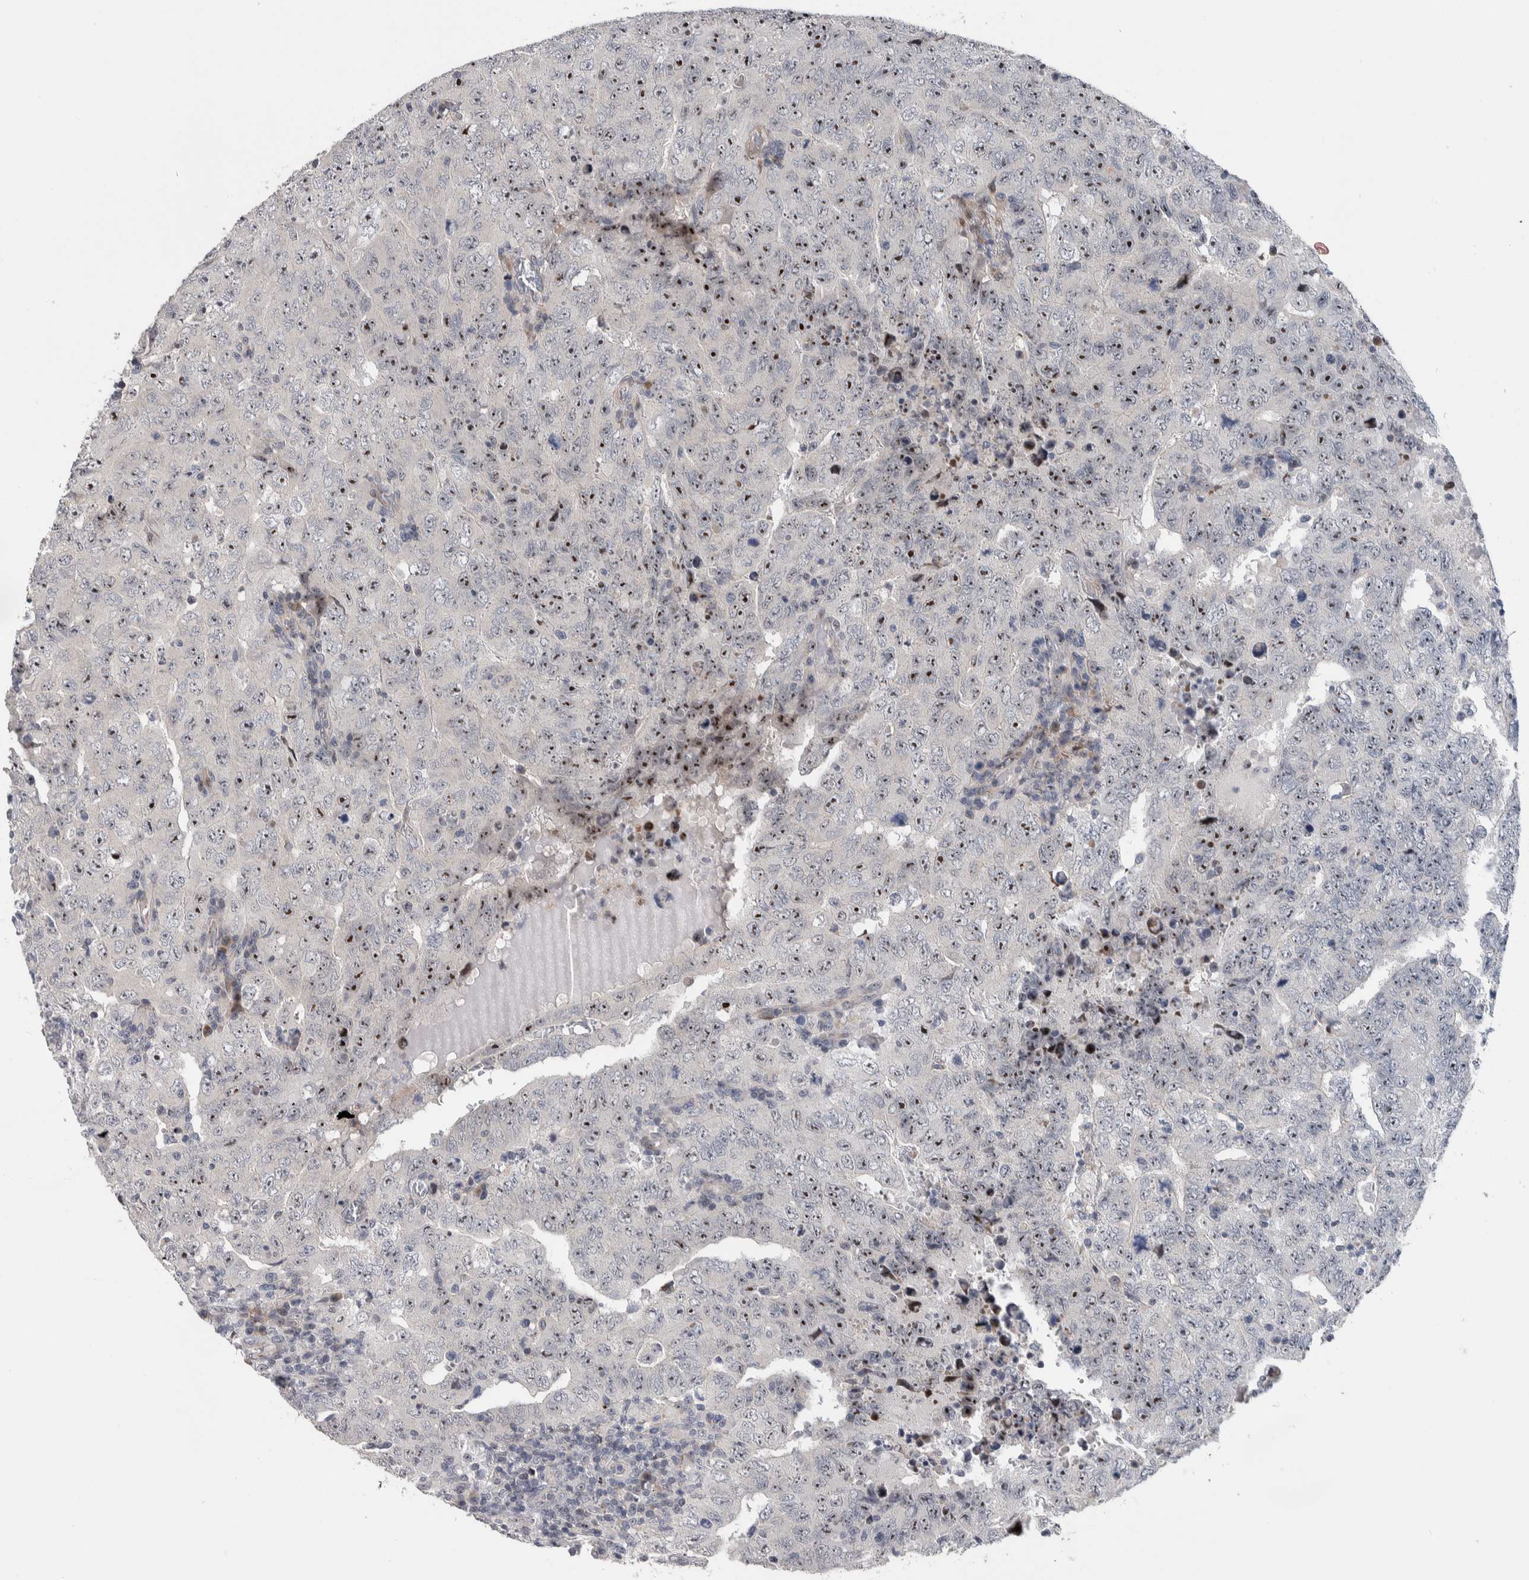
{"staining": {"intensity": "strong", "quantity": ">75%", "location": "nuclear"}, "tissue": "testis cancer", "cell_type": "Tumor cells", "image_type": "cancer", "snomed": [{"axis": "morphology", "description": "Carcinoma, Embryonal, NOS"}, {"axis": "topography", "description": "Testis"}], "caption": "A micrograph of testis embryonal carcinoma stained for a protein demonstrates strong nuclear brown staining in tumor cells.", "gene": "PRRG4", "patient": {"sex": "male", "age": 26}}